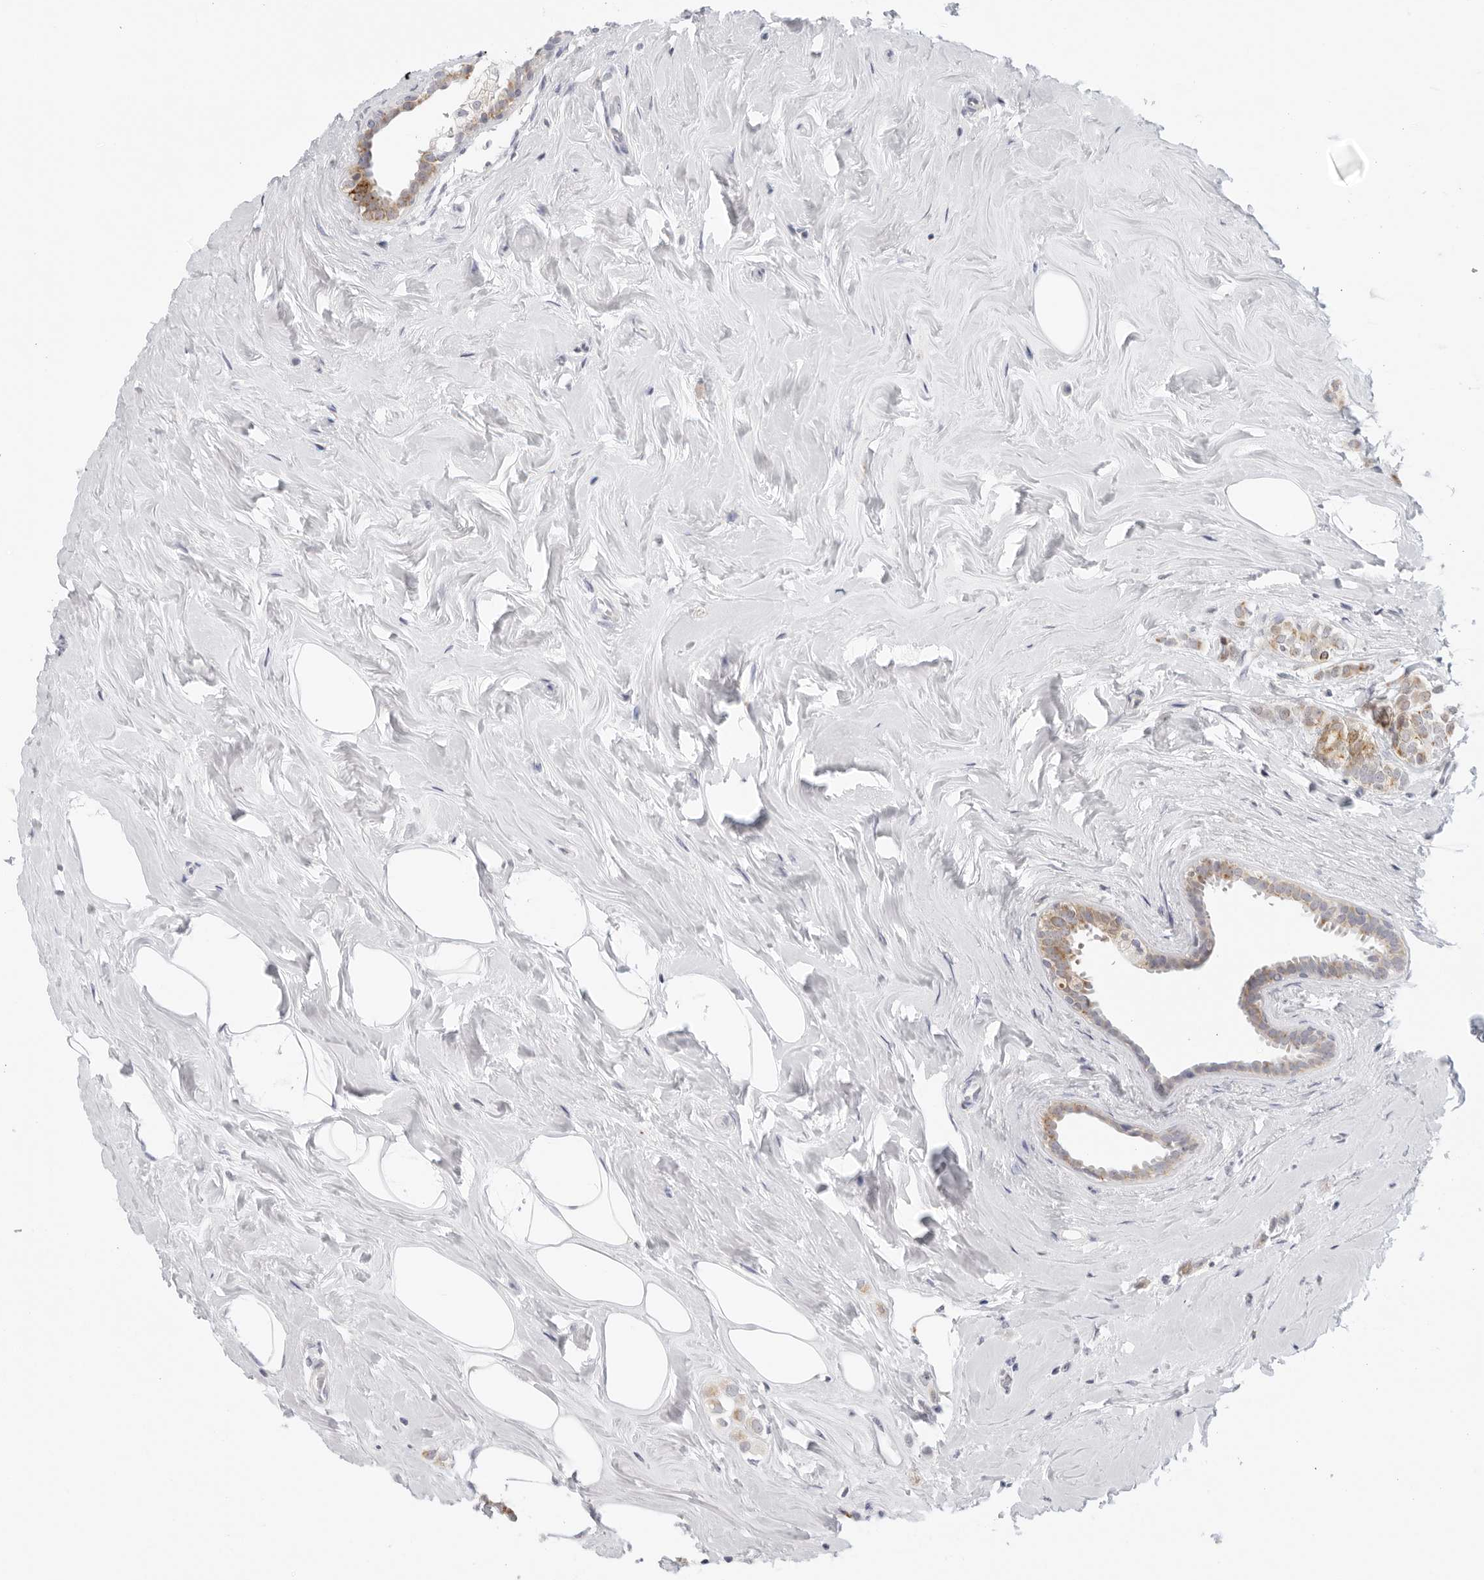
{"staining": {"intensity": "moderate", "quantity": ">75%", "location": "cytoplasmic/membranous"}, "tissue": "breast cancer", "cell_type": "Tumor cells", "image_type": "cancer", "snomed": [{"axis": "morphology", "description": "Lobular carcinoma"}, {"axis": "topography", "description": "Breast"}], "caption": "This micrograph shows IHC staining of human breast cancer, with medium moderate cytoplasmic/membranous expression in approximately >75% of tumor cells.", "gene": "CIART", "patient": {"sex": "female", "age": 47}}